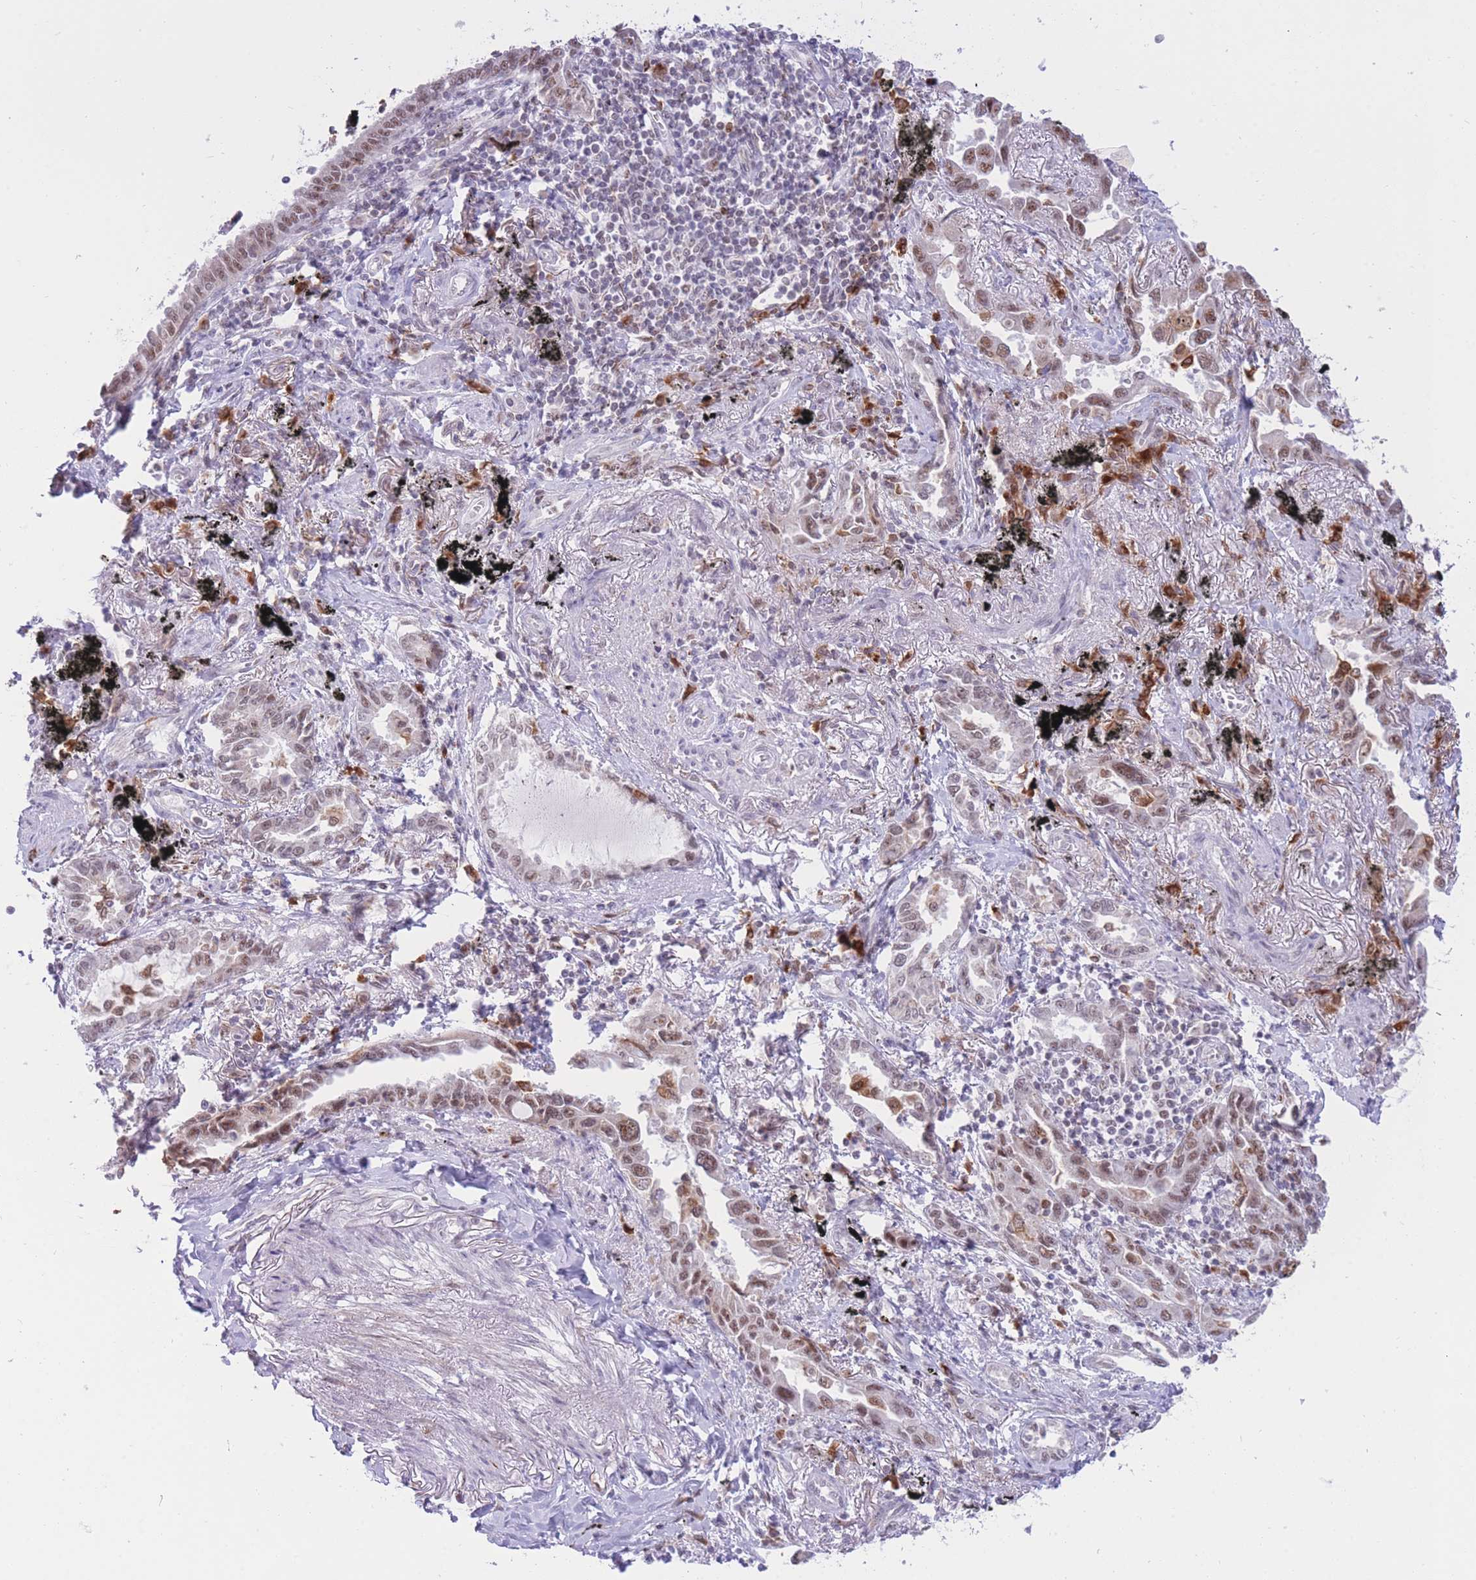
{"staining": {"intensity": "moderate", "quantity": ">75%", "location": "nuclear"}, "tissue": "lung cancer", "cell_type": "Tumor cells", "image_type": "cancer", "snomed": [{"axis": "morphology", "description": "Adenocarcinoma, NOS"}, {"axis": "topography", "description": "Lung"}], "caption": "This micrograph reveals IHC staining of lung adenocarcinoma, with medium moderate nuclear expression in about >75% of tumor cells.", "gene": "CYP2B6", "patient": {"sex": "male", "age": 67}}